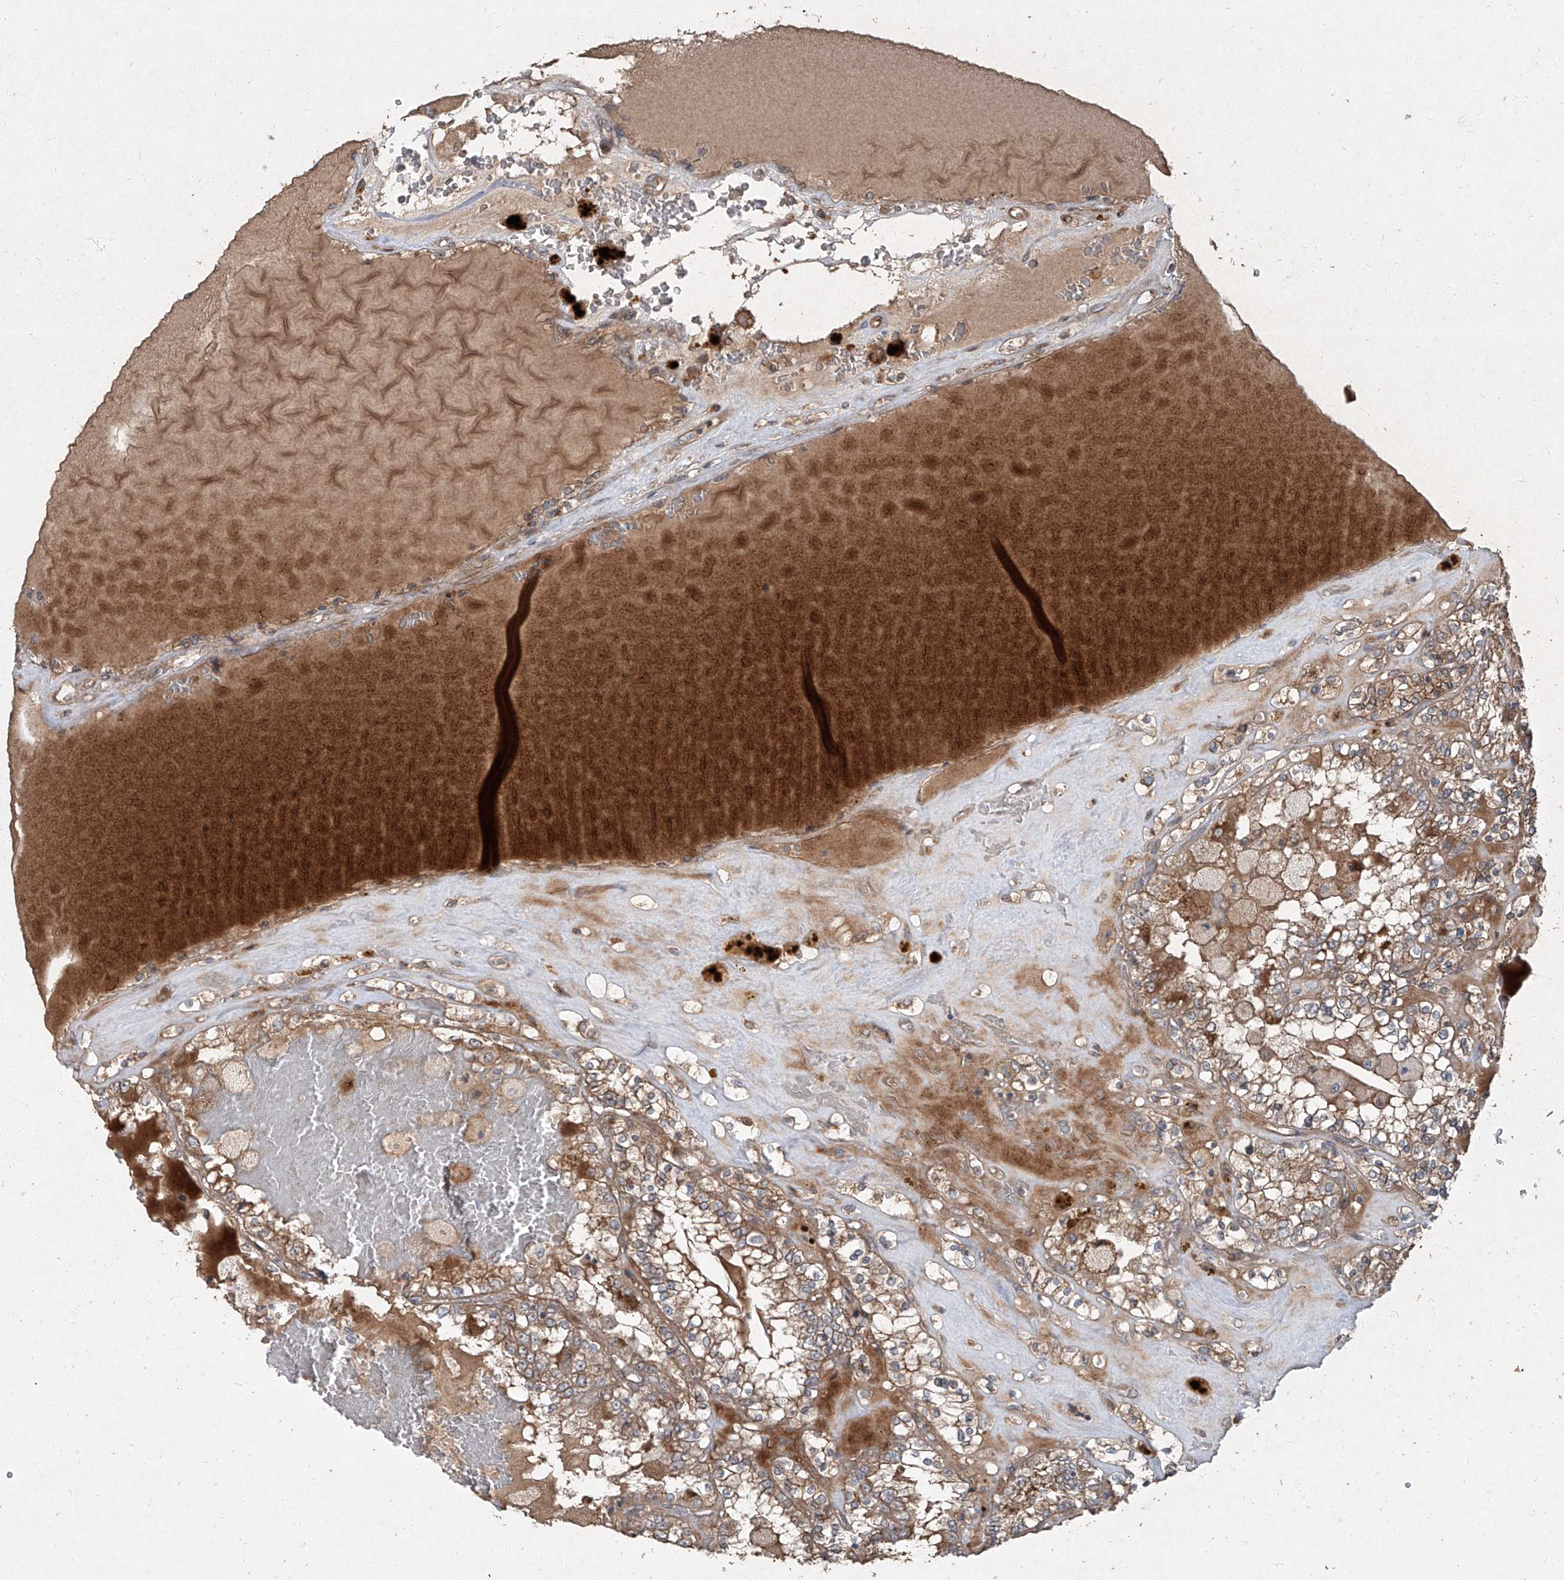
{"staining": {"intensity": "moderate", "quantity": ">75%", "location": "cytoplasmic/membranous"}, "tissue": "renal cancer", "cell_type": "Tumor cells", "image_type": "cancer", "snomed": [{"axis": "morphology", "description": "Adenocarcinoma, NOS"}, {"axis": "topography", "description": "Kidney"}], "caption": "IHC photomicrograph of neoplastic tissue: human renal cancer (adenocarcinoma) stained using immunohistochemistry demonstrates medium levels of moderate protein expression localized specifically in the cytoplasmic/membranous of tumor cells, appearing as a cytoplasmic/membranous brown color.", "gene": "CCN1", "patient": {"sex": "female", "age": 56}}